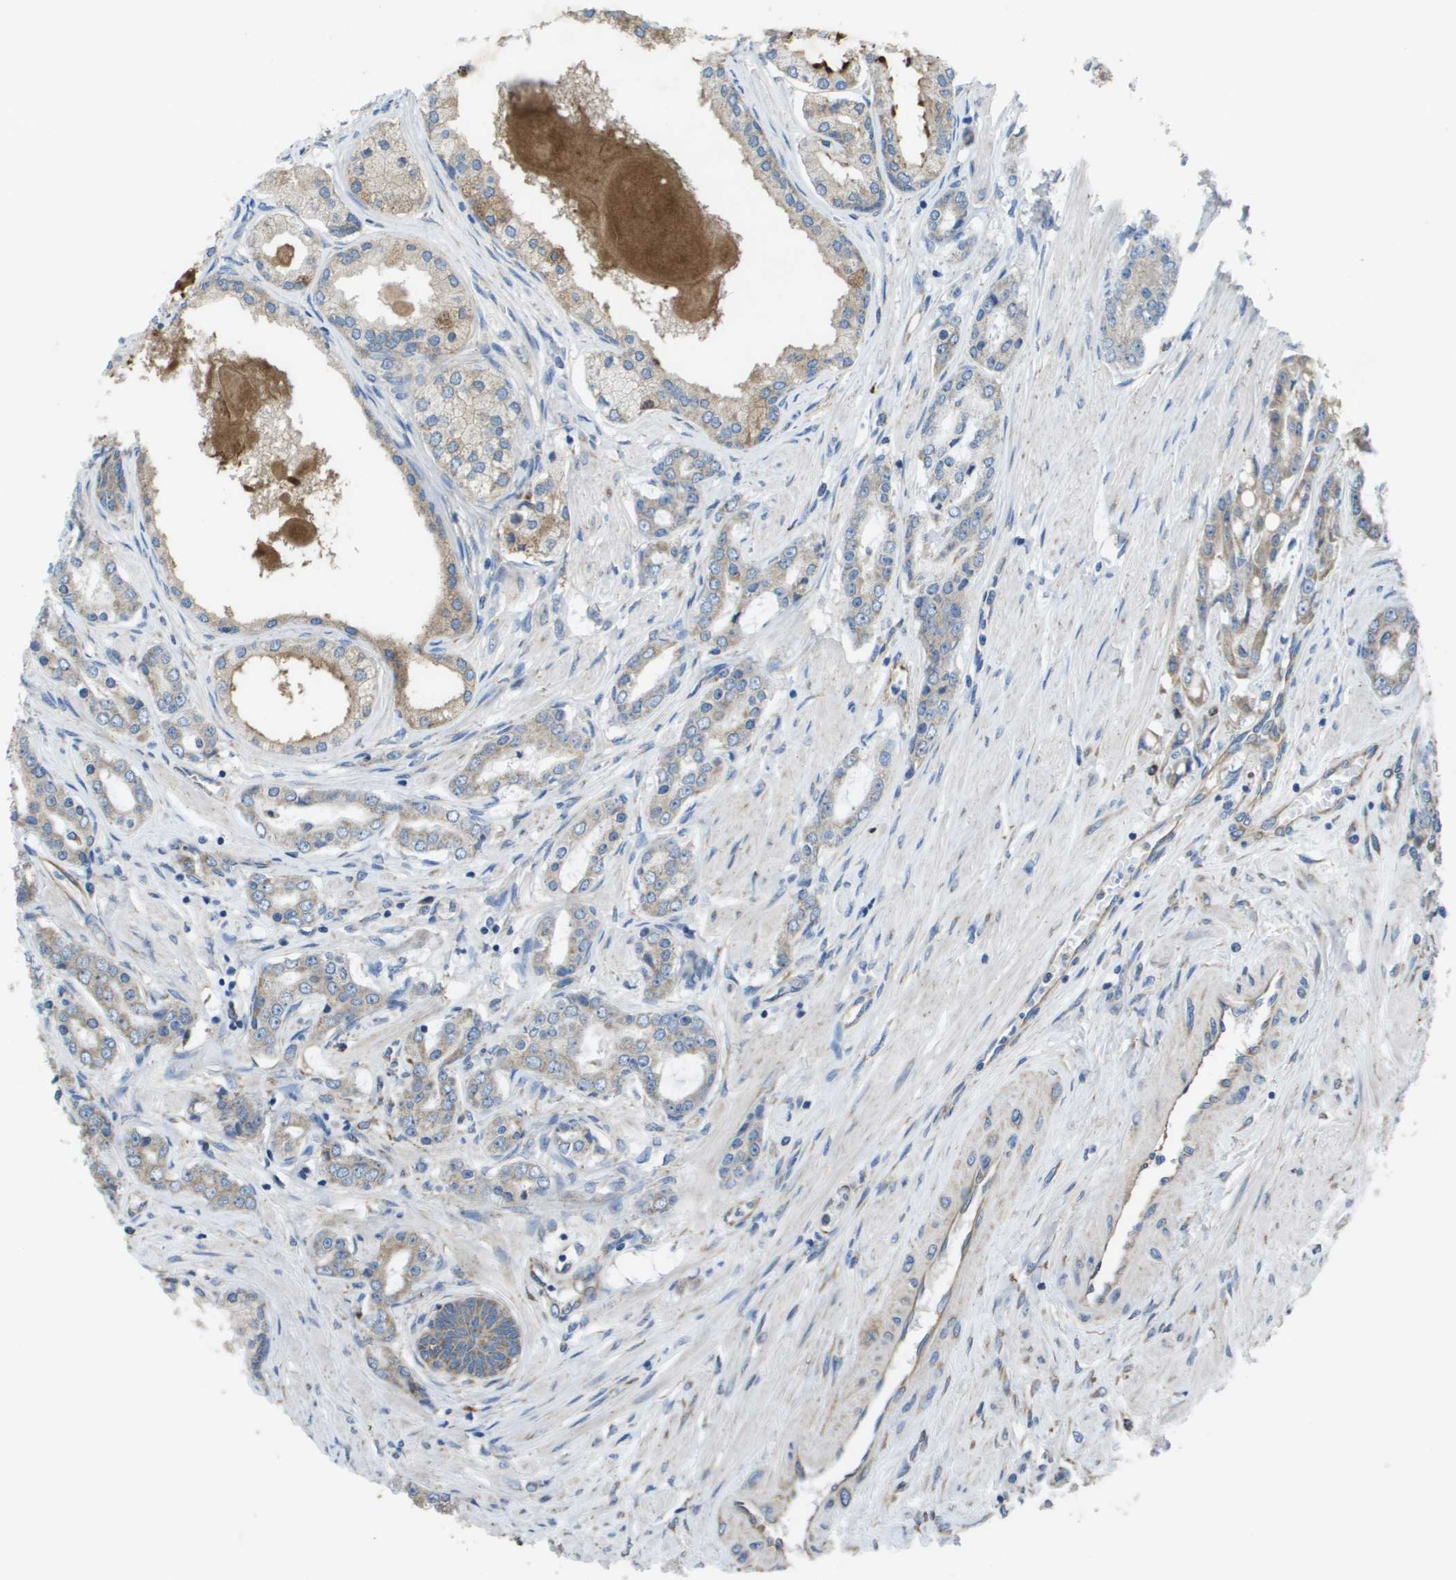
{"staining": {"intensity": "weak", "quantity": ">75%", "location": "cytoplasmic/membranous"}, "tissue": "prostate cancer", "cell_type": "Tumor cells", "image_type": "cancer", "snomed": [{"axis": "morphology", "description": "Adenocarcinoma, Low grade"}, {"axis": "topography", "description": "Prostate"}], "caption": "Prostate cancer (adenocarcinoma (low-grade)) was stained to show a protein in brown. There is low levels of weak cytoplasmic/membranous expression in approximately >75% of tumor cells.", "gene": "CLCN2", "patient": {"sex": "male", "age": 63}}